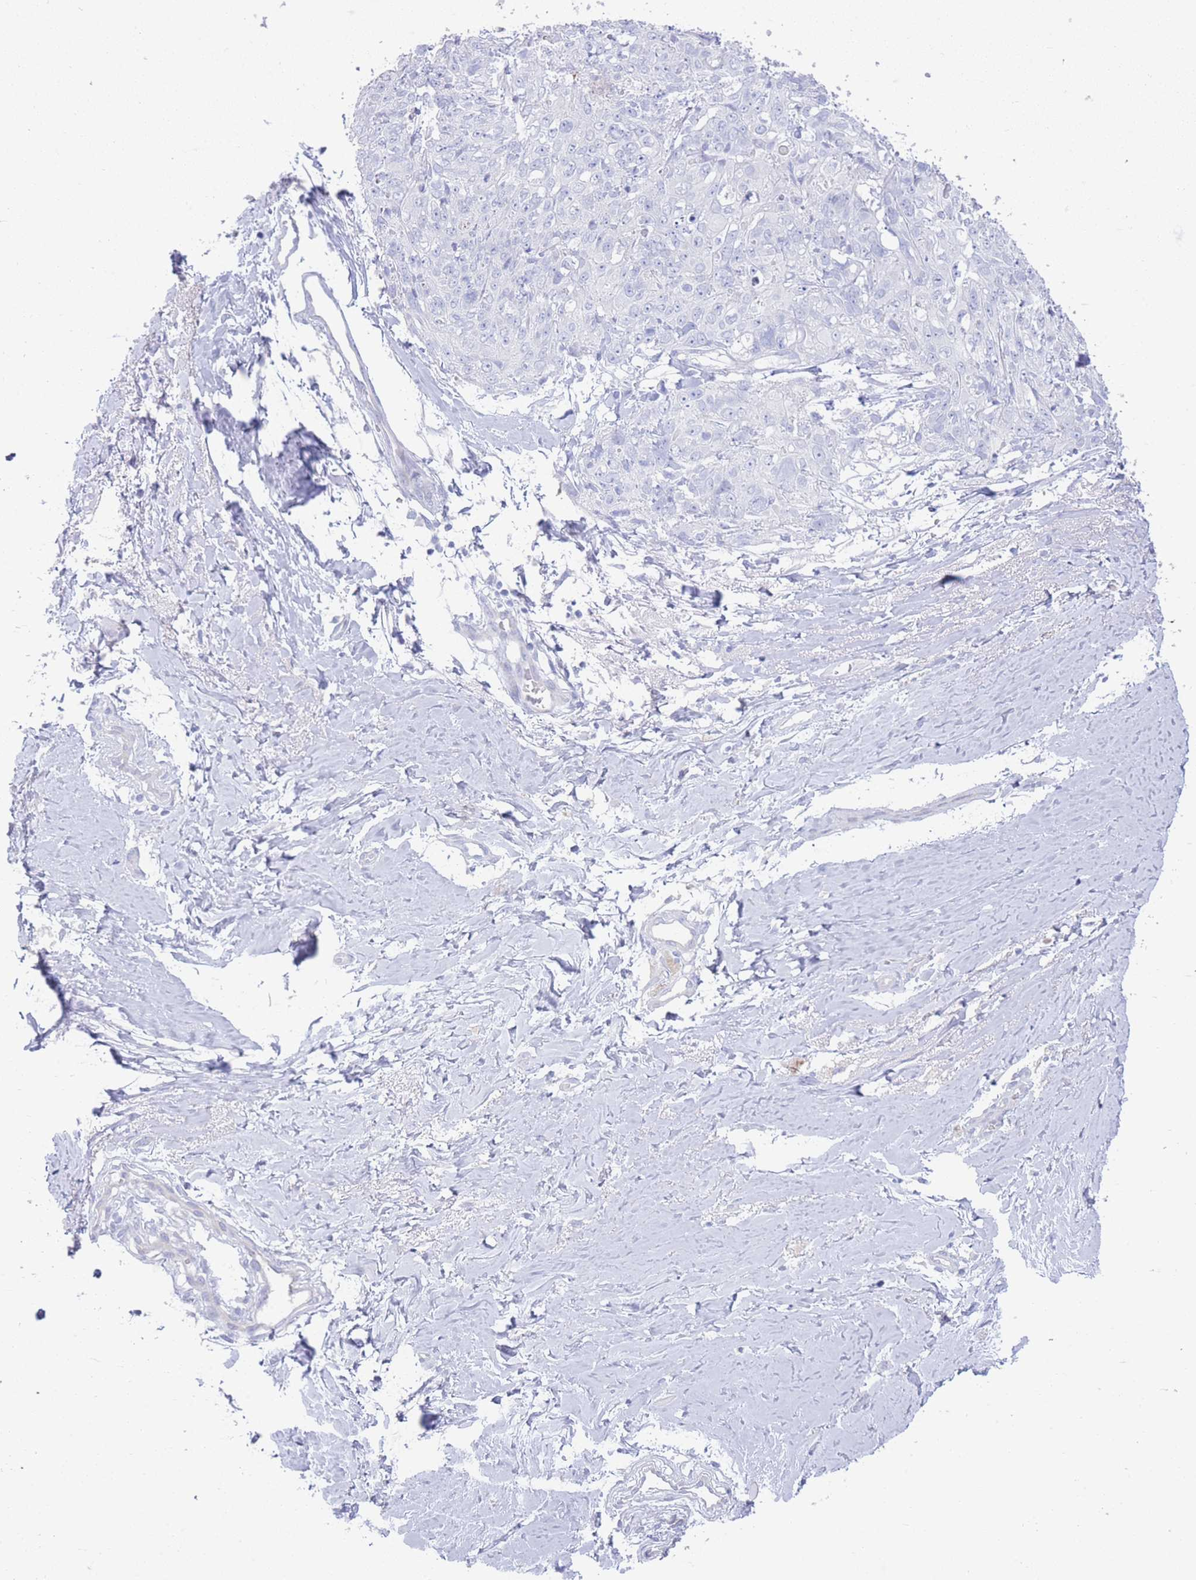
{"staining": {"intensity": "negative", "quantity": "none", "location": "none"}, "tissue": "skin cancer", "cell_type": "Tumor cells", "image_type": "cancer", "snomed": [{"axis": "morphology", "description": "Squamous cell carcinoma, NOS"}, {"axis": "topography", "description": "Skin"}, {"axis": "topography", "description": "Vulva"}], "caption": "Immunohistochemistry (IHC) histopathology image of skin cancer stained for a protein (brown), which shows no staining in tumor cells.", "gene": "LRRC37A", "patient": {"sex": "female", "age": 85}}